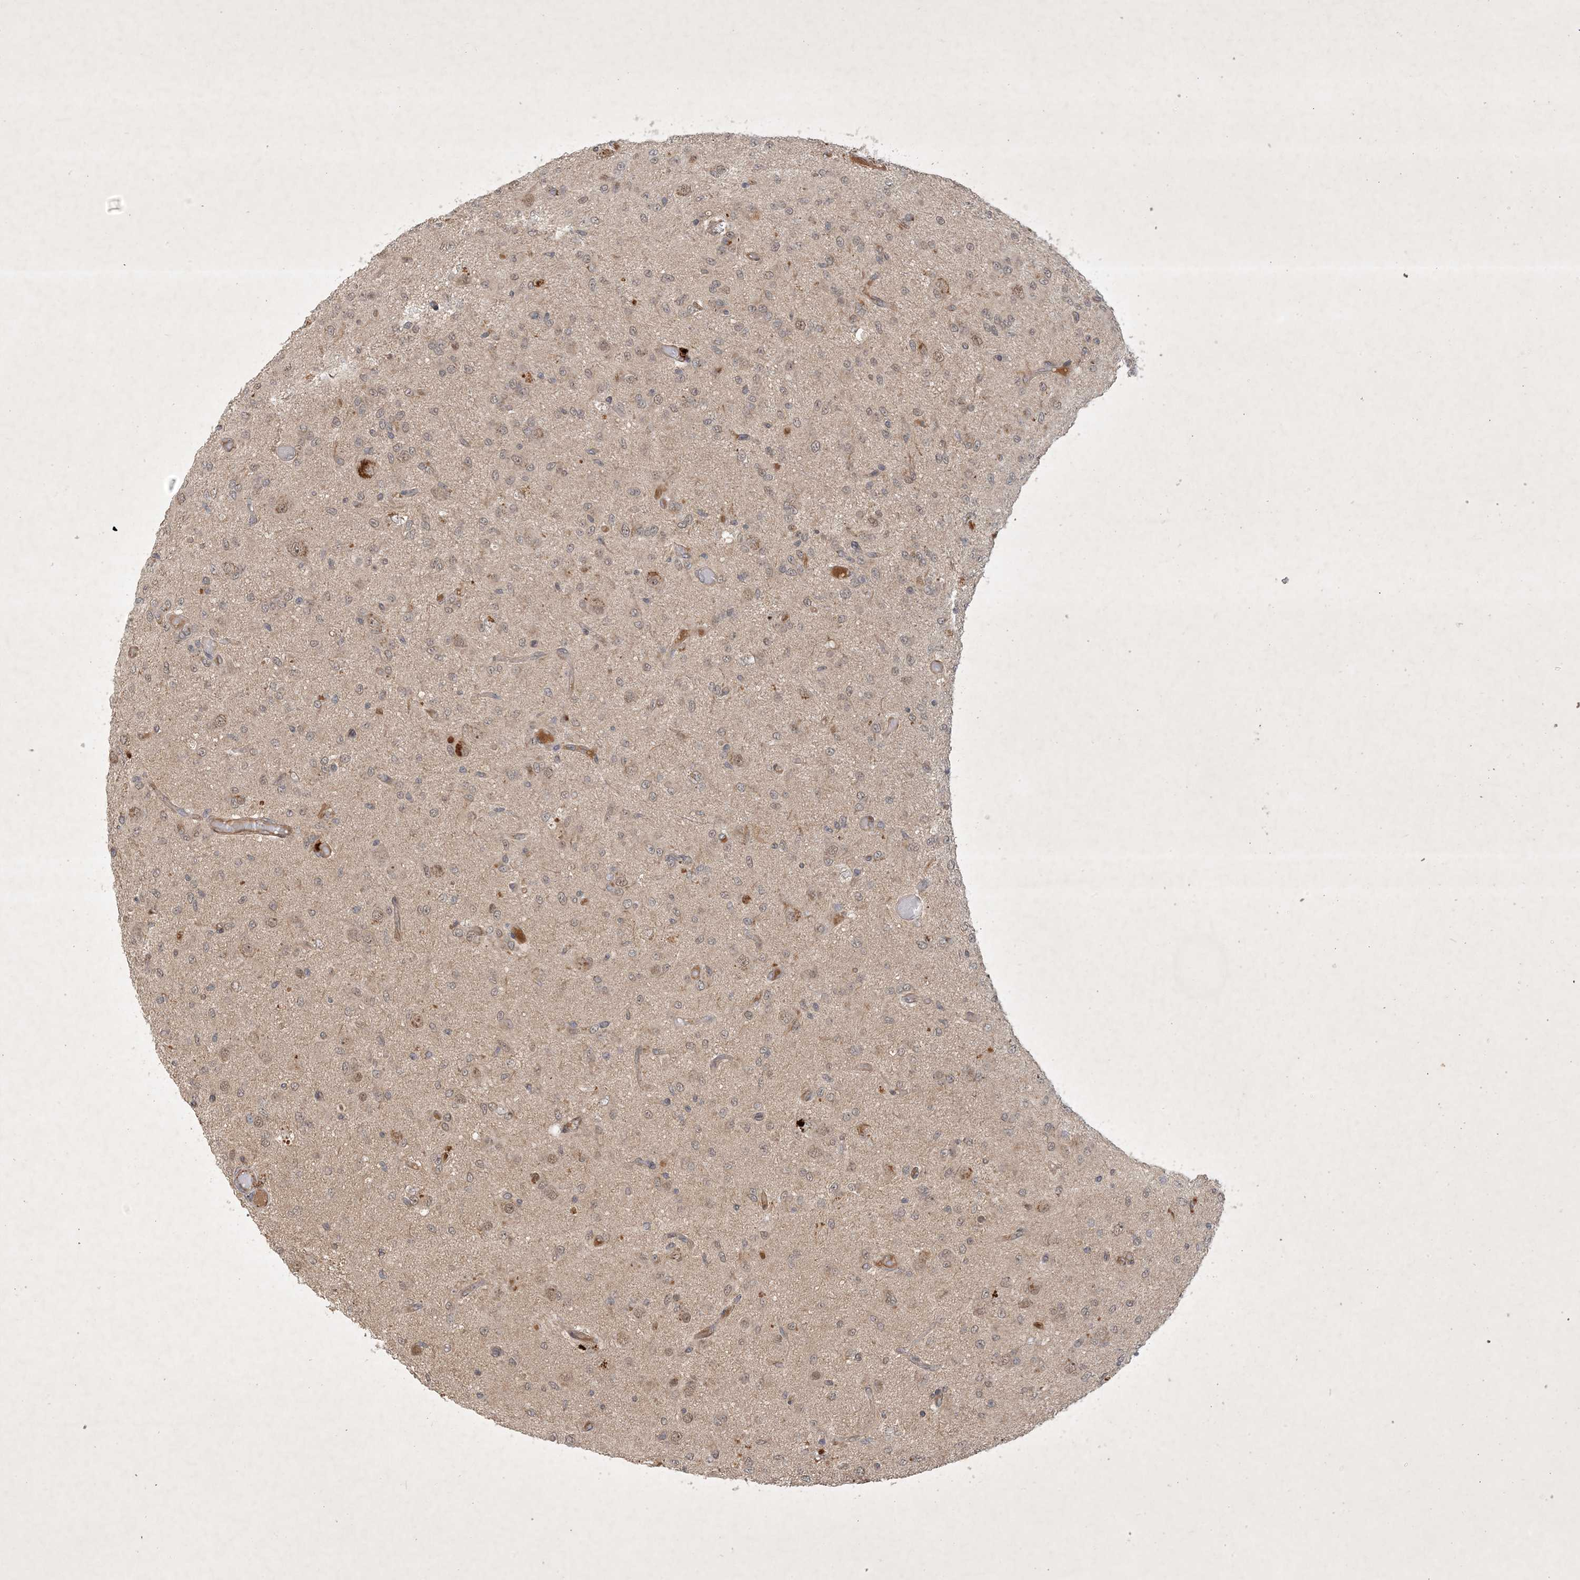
{"staining": {"intensity": "weak", "quantity": "<25%", "location": "nuclear"}, "tissue": "glioma", "cell_type": "Tumor cells", "image_type": "cancer", "snomed": [{"axis": "morphology", "description": "Glioma, malignant, High grade"}, {"axis": "topography", "description": "Brain"}], "caption": "Tumor cells show no significant expression in malignant high-grade glioma.", "gene": "ZCCHC4", "patient": {"sex": "female", "age": 59}}